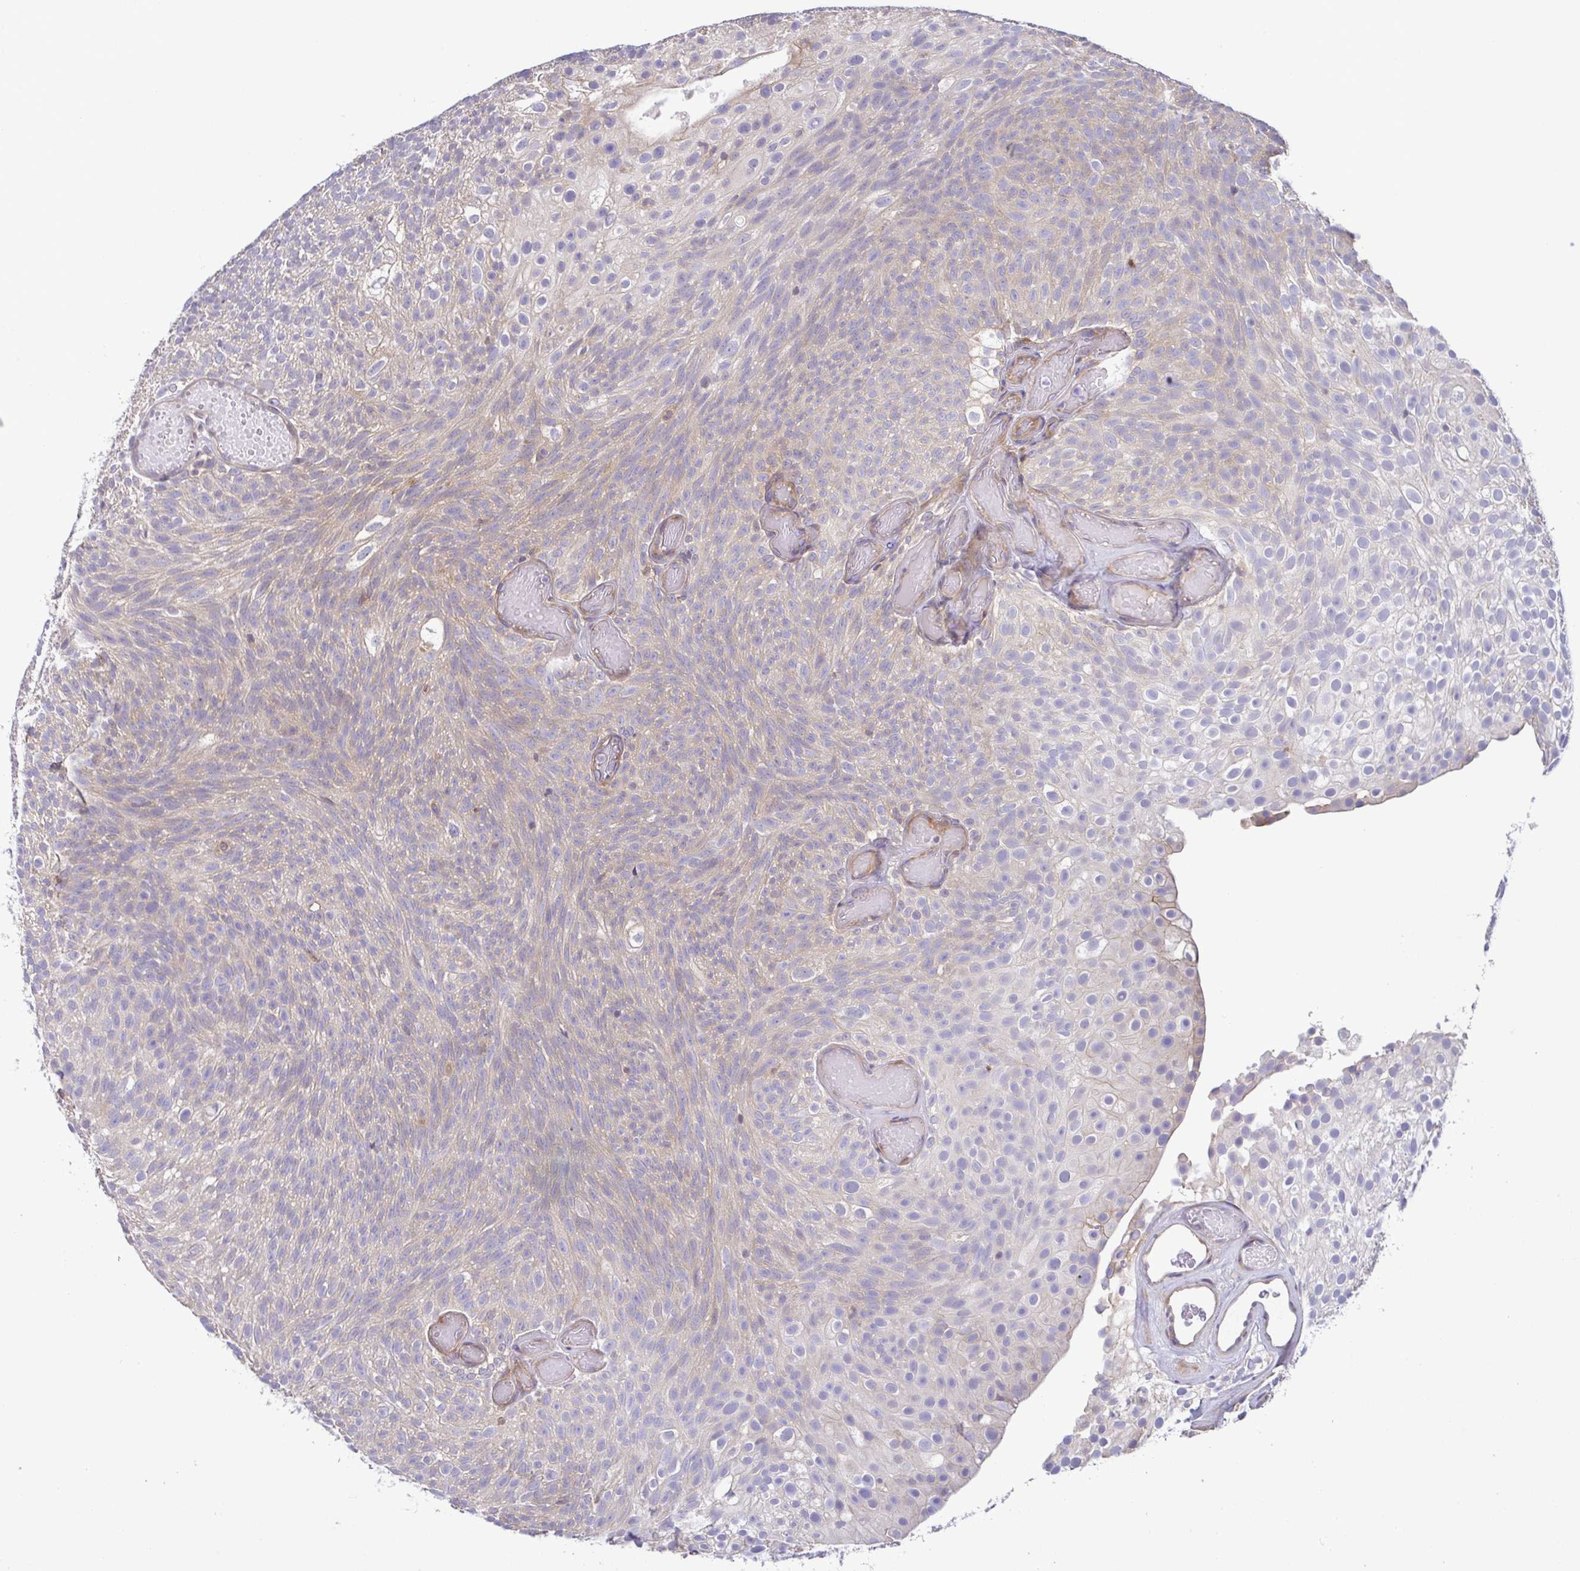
{"staining": {"intensity": "weak", "quantity": "25%-75%", "location": "cytoplasmic/membranous"}, "tissue": "urothelial cancer", "cell_type": "Tumor cells", "image_type": "cancer", "snomed": [{"axis": "morphology", "description": "Urothelial carcinoma, Low grade"}, {"axis": "topography", "description": "Urinary bladder"}], "caption": "Immunohistochemical staining of human urothelial cancer reveals low levels of weak cytoplasmic/membranous staining in about 25%-75% of tumor cells.", "gene": "LMF2", "patient": {"sex": "male", "age": 78}}